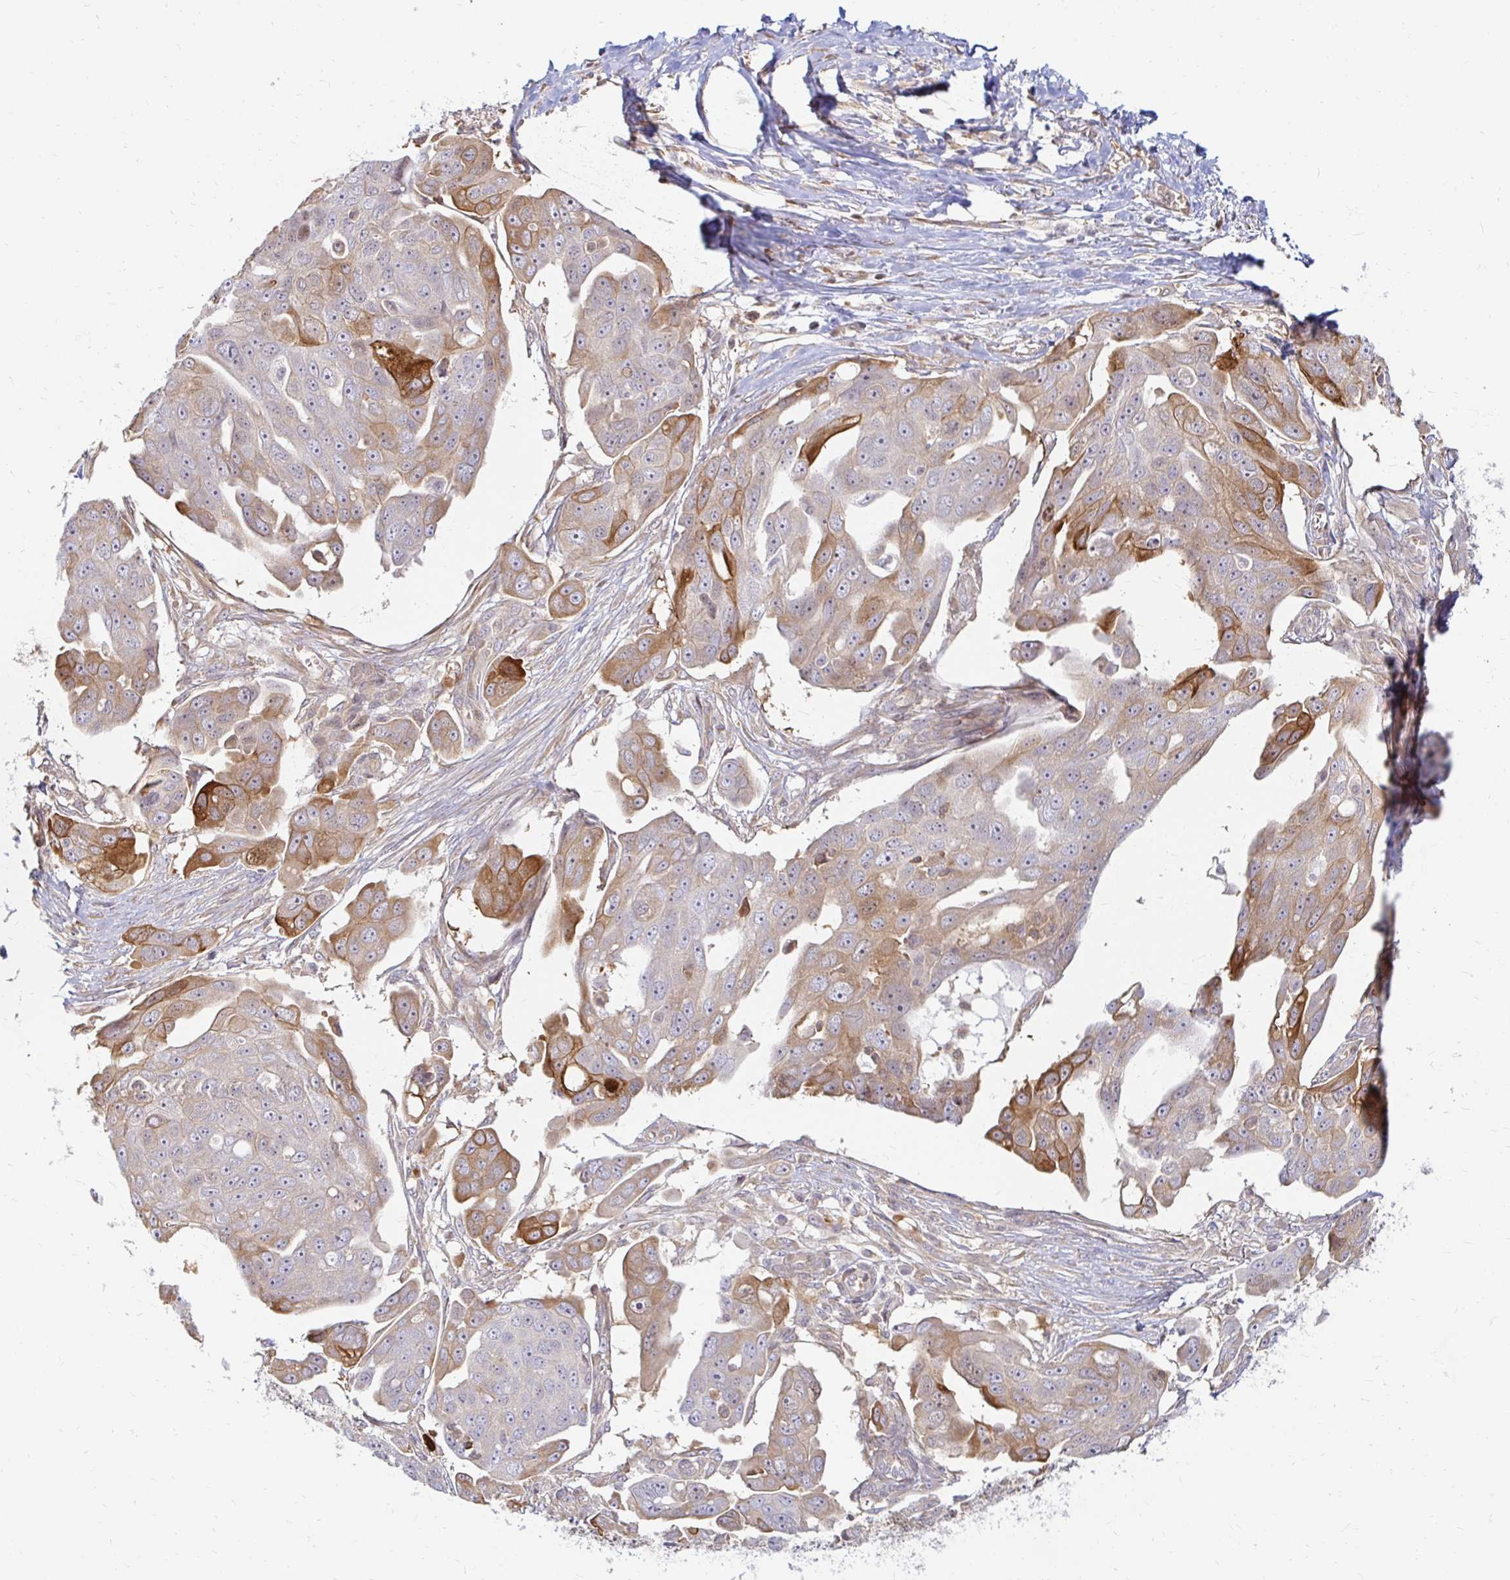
{"staining": {"intensity": "strong", "quantity": "<25%", "location": "cytoplasmic/membranous"}, "tissue": "ovarian cancer", "cell_type": "Tumor cells", "image_type": "cancer", "snomed": [{"axis": "morphology", "description": "Carcinoma, endometroid"}, {"axis": "topography", "description": "Ovary"}], "caption": "Immunohistochemical staining of ovarian cancer (endometroid carcinoma) shows strong cytoplasmic/membranous protein positivity in about <25% of tumor cells. (Brightfield microscopy of DAB IHC at high magnification).", "gene": "CAST", "patient": {"sex": "female", "age": 70}}